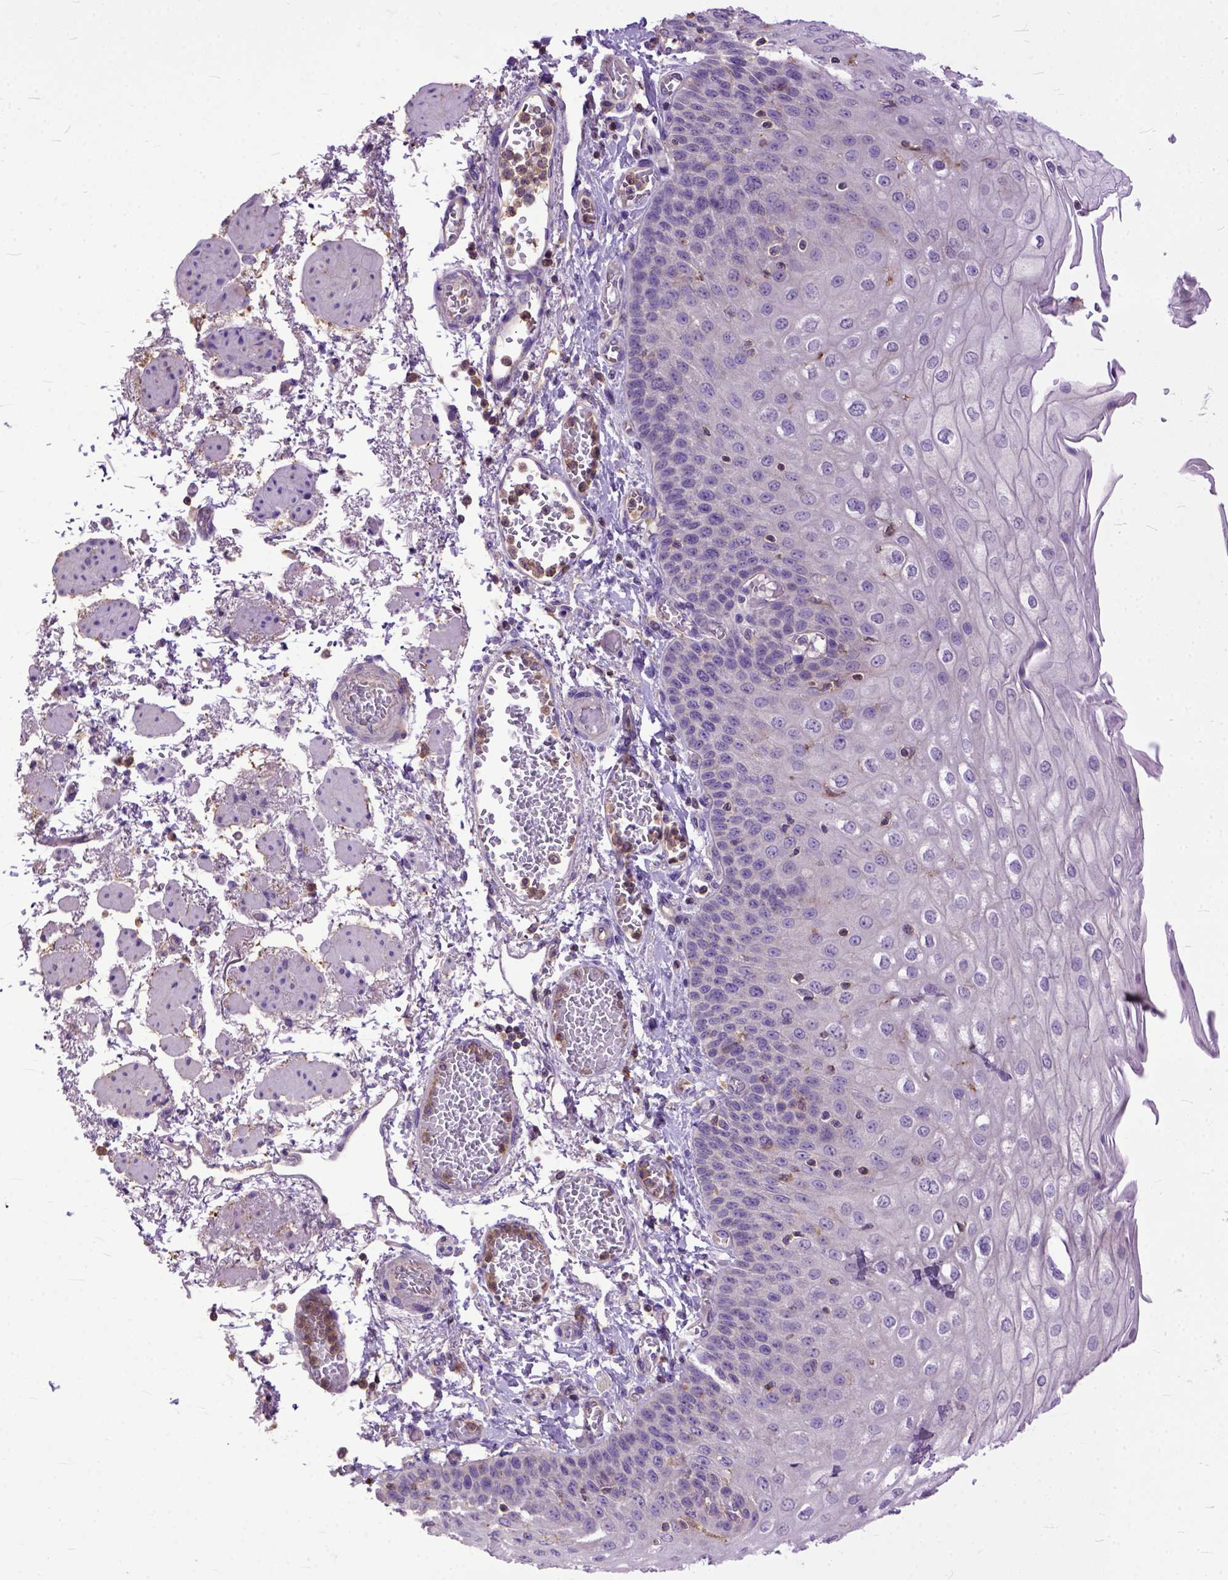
{"staining": {"intensity": "weak", "quantity": "<25%", "location": "cytoplasmic/membranous"}, "tissue": "esophagus", "cell_type": "Squamous epithelial cells", "image_type": "normal", "snomed": [{"axis": "morphology", "description": "Normal tissue, NOS"}, {"axis": "morphology", "description": "Adenocarcinoma, NOS"}, {"axis": "topography", "description": "Esophagus"}], "caption": "High power microscopy photomicrograph of an IHC image of unremarkable esophagus, revealing no significant expression in squamous epithelial cells. (Brightfield microscopy of DAB immunohistochemistry at high magnification).", "gene": "NAMPT", "patient": {"sex": "male", "age": 81}}